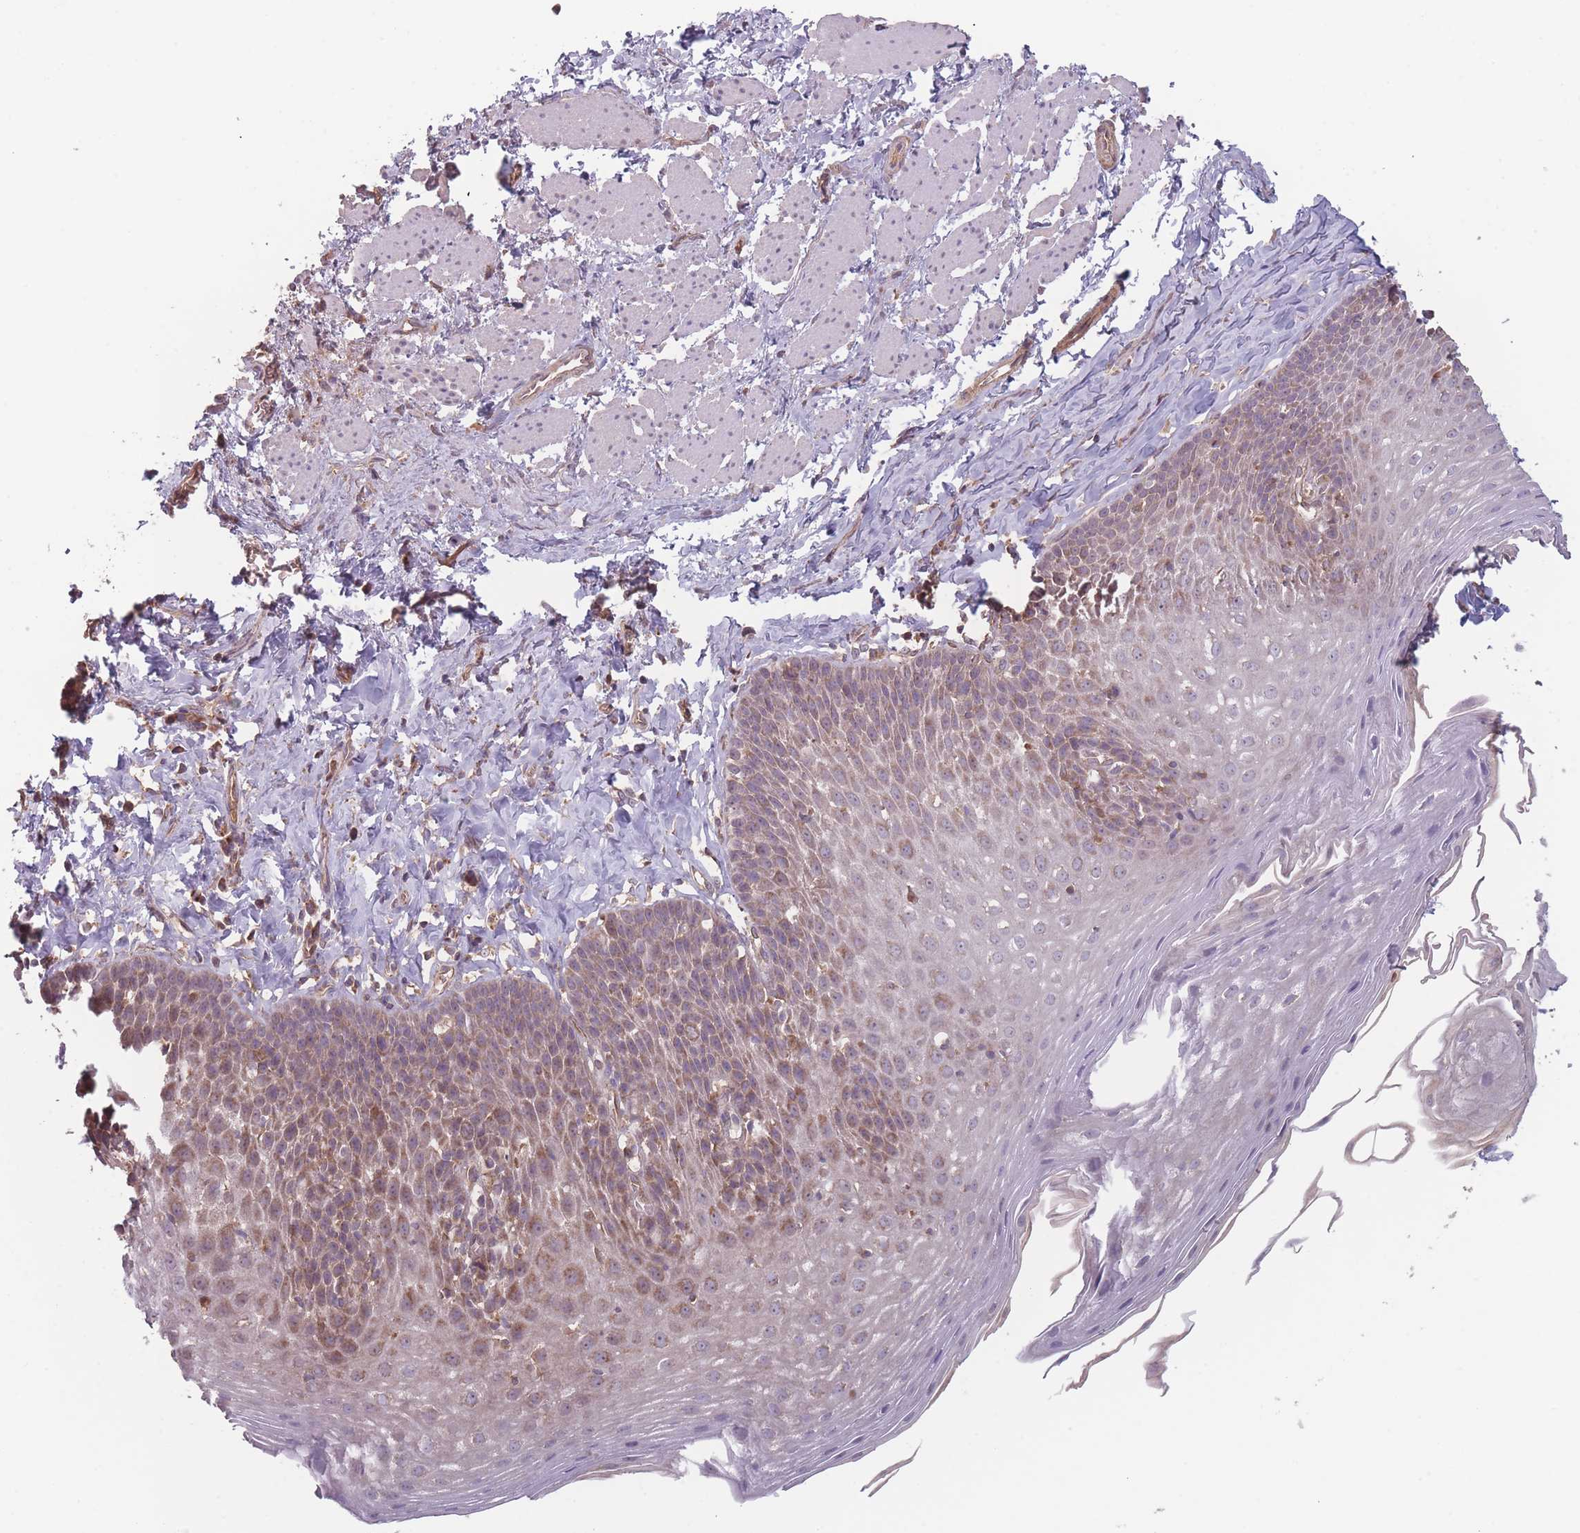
{"staining": {"intensity": "moderate", "quantity": ">75%", "location": "cytoplasmic/membranous"}, "tissue": "esophagus", "cell_type": "Squamous epithelial cells", "image_type": "normal", "snomed": [{"axis": "morphology", "description": "Normal tissue, NOS"}, {"axis": "topography", "description": "Esophagus"}], "caption": "Immunohistochemistry (DAB (3,3'-diaminobenzidine)) staining of normal esophagus exhibits moderate cytoplasmic/membranous protein staining in about >75% of squamous epithelial cells. (DAB (3,3'-diaminobenzidine) IHC, brown staining for protein, blue staining for nuclei).", "gene": "ATP5MGL", "patient": {"sex": "female", "age": 61}}